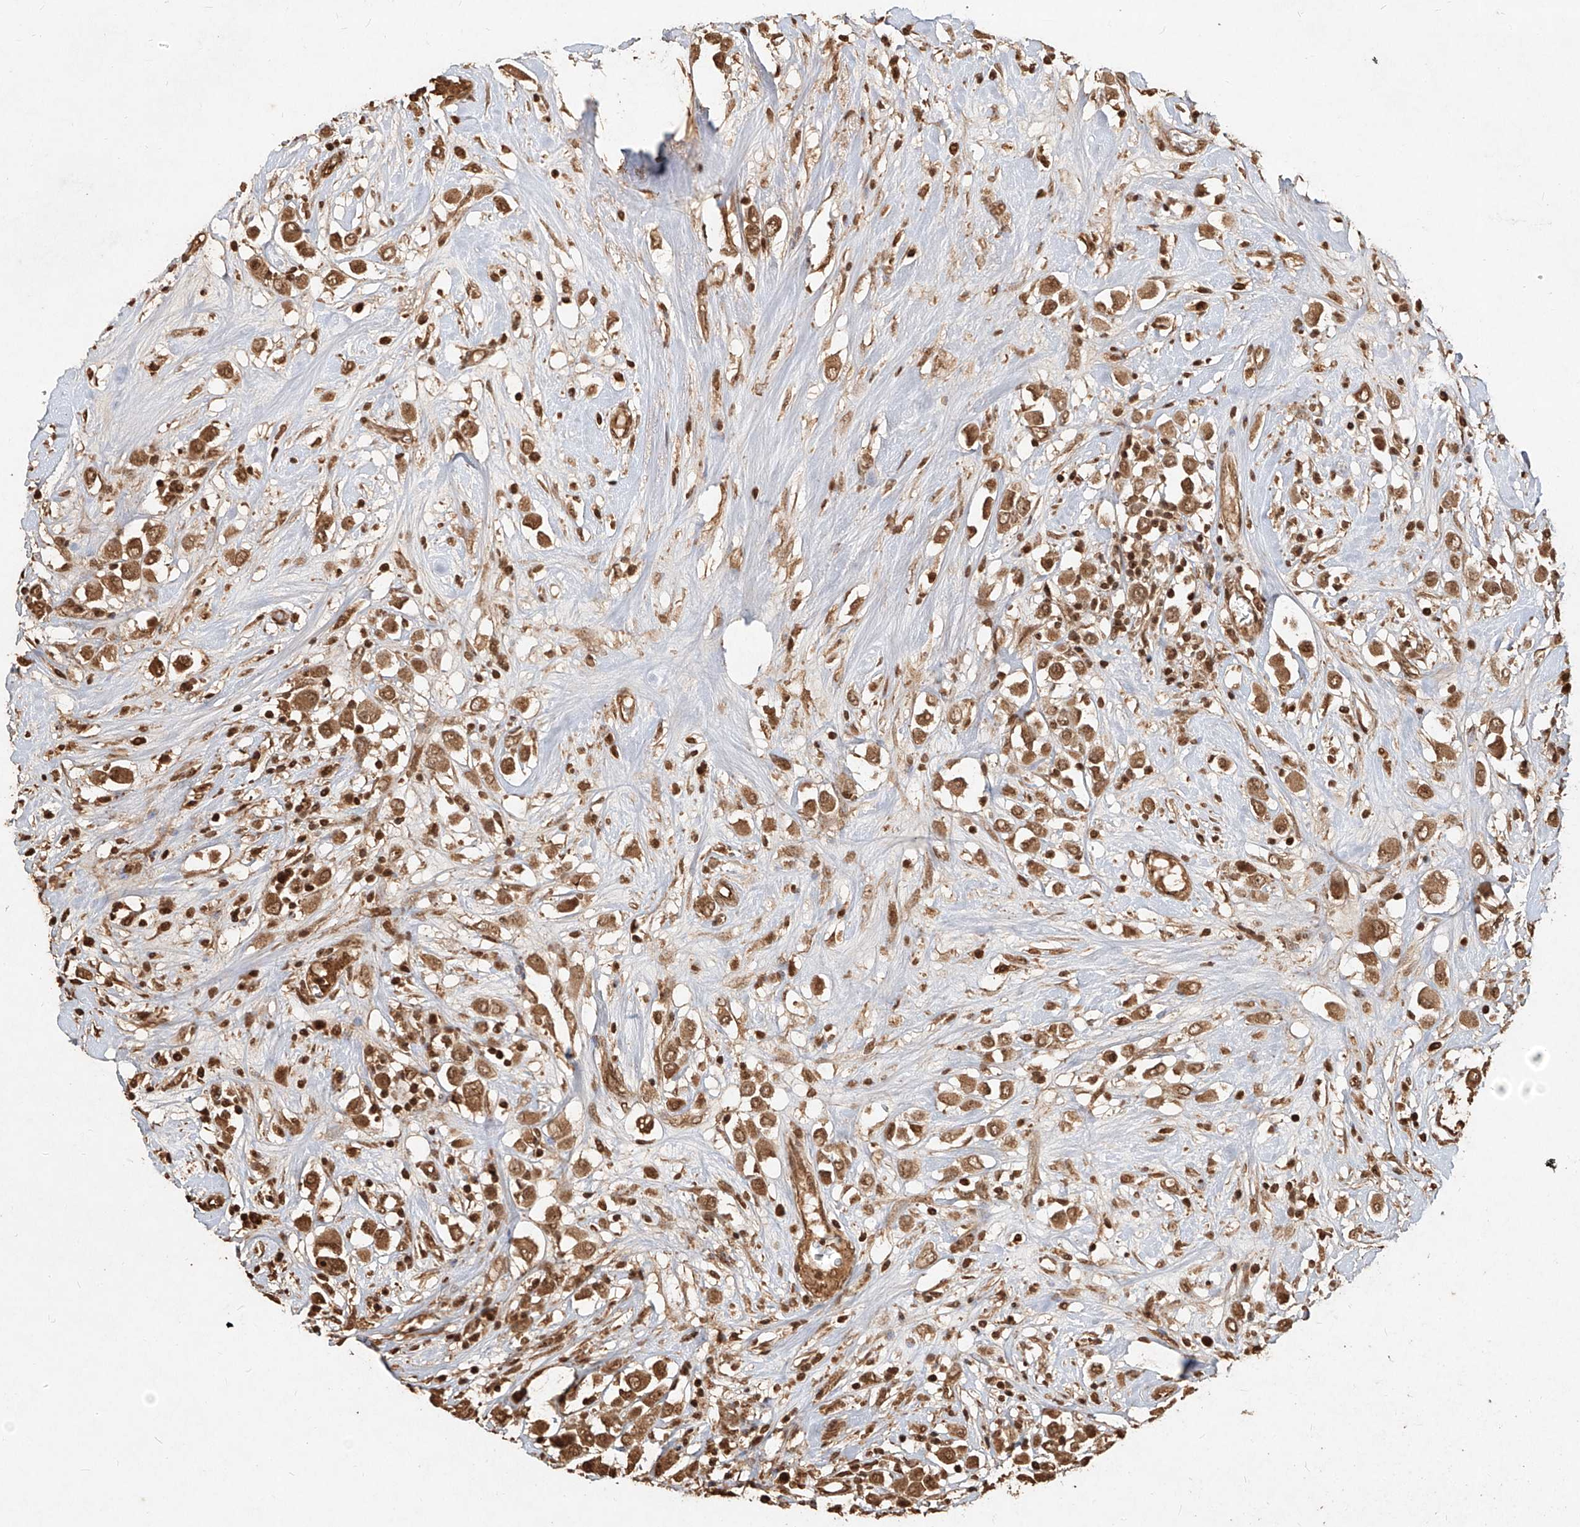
{"staining": {"intensity": "moderate", "quantity": ">75%", "location": "cytoplasmic/membranous,nuclear"}, "tissue": "breast cancer", "cell_type": "Tumor cells", "image_type": "cancer", "snomed": [{"axis": "morphology", "description": "Duct carcinoma"}, {"axis": "topography", "description": "Breast"}], "caption": "Breast cancer tissue displays moderate cytoplasmic/membranous and nuclear expression in about >75% of tumor cells (DAB IHC with brightfield microscopy, high magnification).", "gene": "UBE2K", "patient": {"sex": "female", "age": 61}}